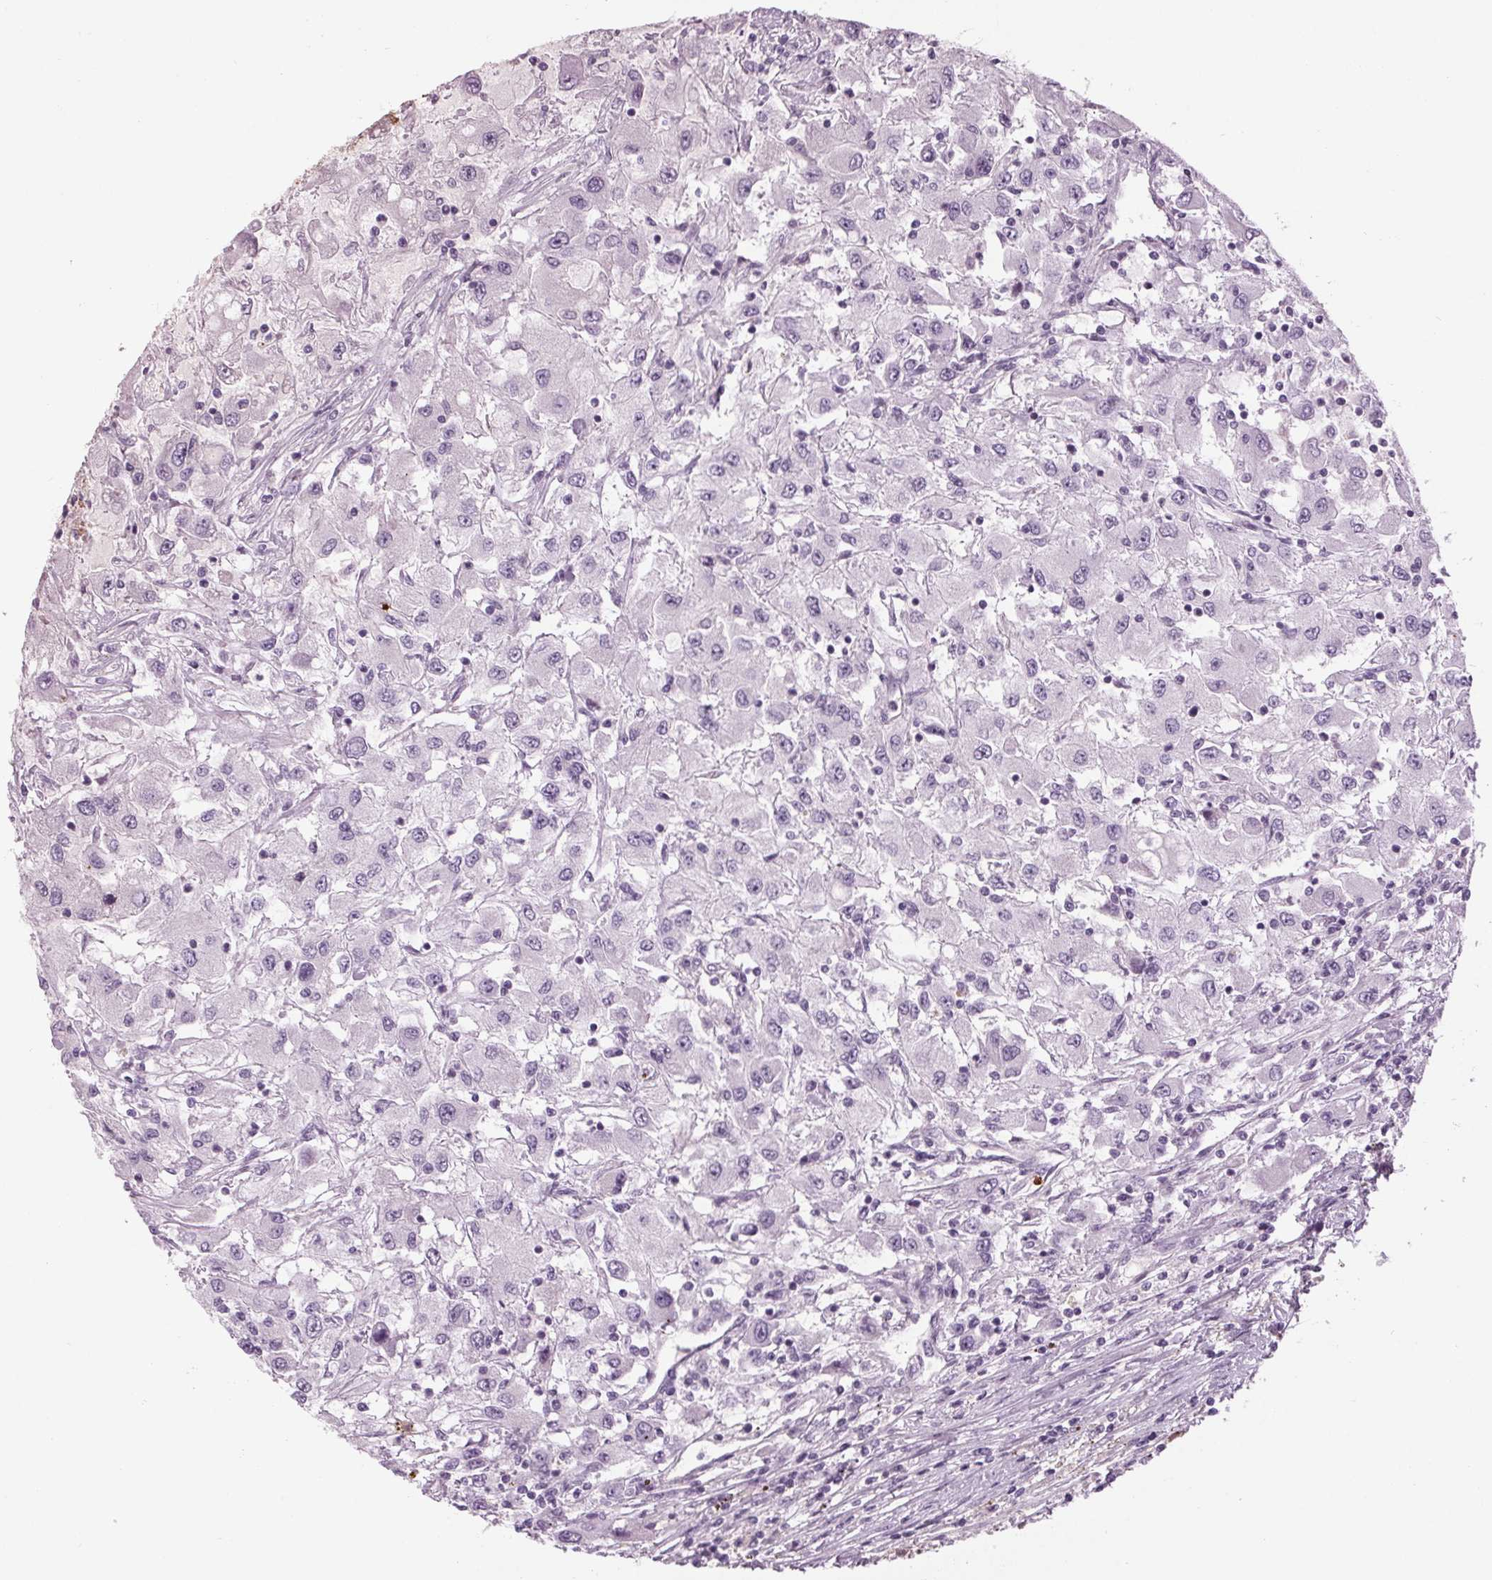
{"staining": {"intensity": "negative", "quantity": "none", "location": "none"}, "tissue": "renal cancer", "cell_type": "Tumor cells", "image_type": "cancer", "snomed": [{"axis": "morphology", "description": "Adenocarcinoma, NOS"}, {"axis": "topography", "description": "Kidney"}], "caption": "Tumor cells are negative for brown protein staining in adenocarcinoma (renal).", "gene": "CYP3A43", "patient": {"sex": "female", "age": 67}}